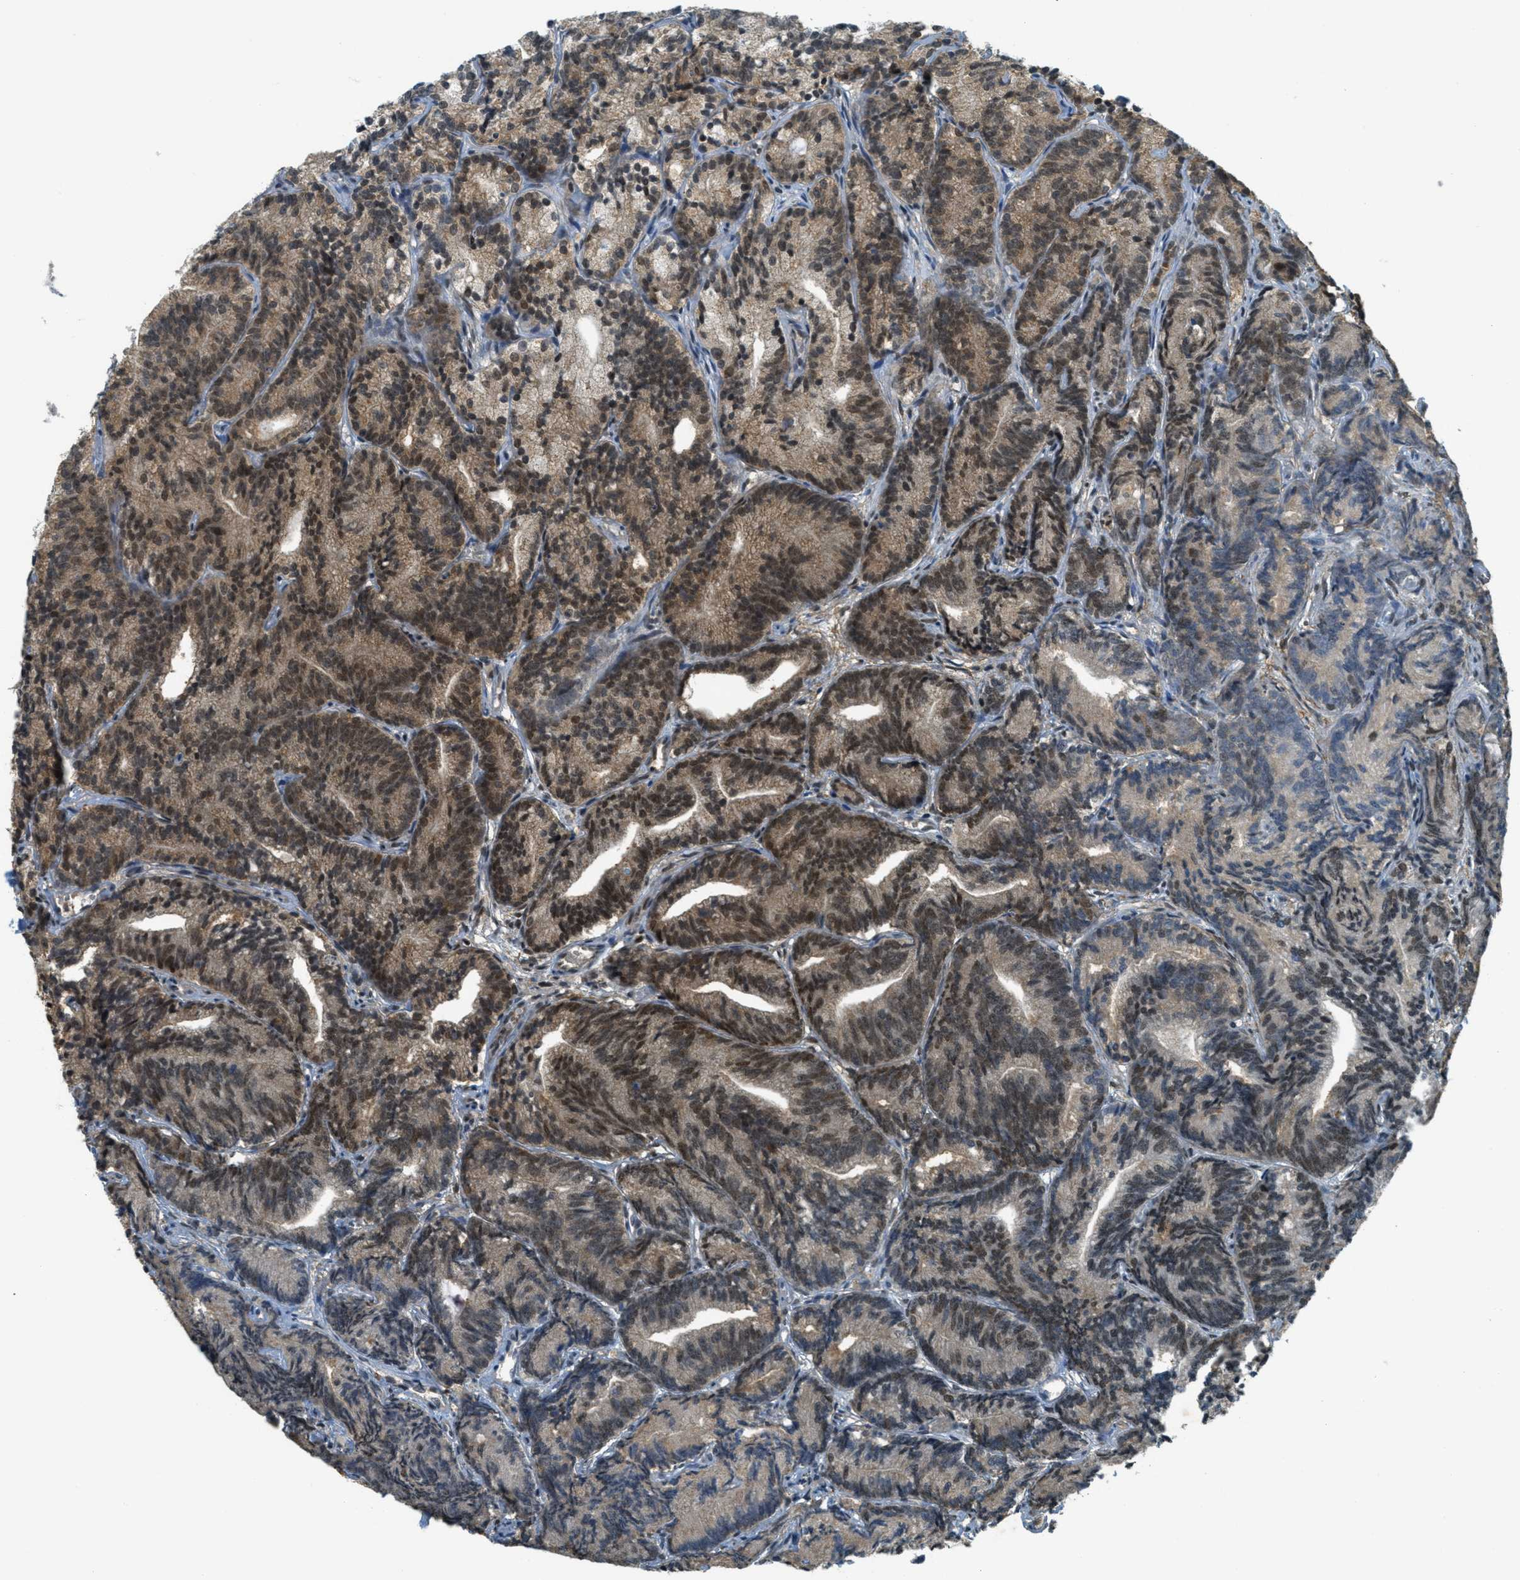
{"staining": {"intensity": "moderate", "quantity": "25%-75%", "location": "cytoplasmic/membranous,nuclear"}, "tissue": "prostate cancer", "cell_type": "Tumor cells", "image_type": "cancer", "snomed": [{"axis": "morphology", "description": "Adenocarcinoma, Low grade"}, {"axis": "topography", "description": "Prostate"}], "caption": "Prostate low-grade adenocarcinoma stained for a protein reveals moderate cytoplasmic/membranous and nuclear positivity in tumor cells.", "gene": "TCF20", "patient": {"sex": "male", "age": 89}}